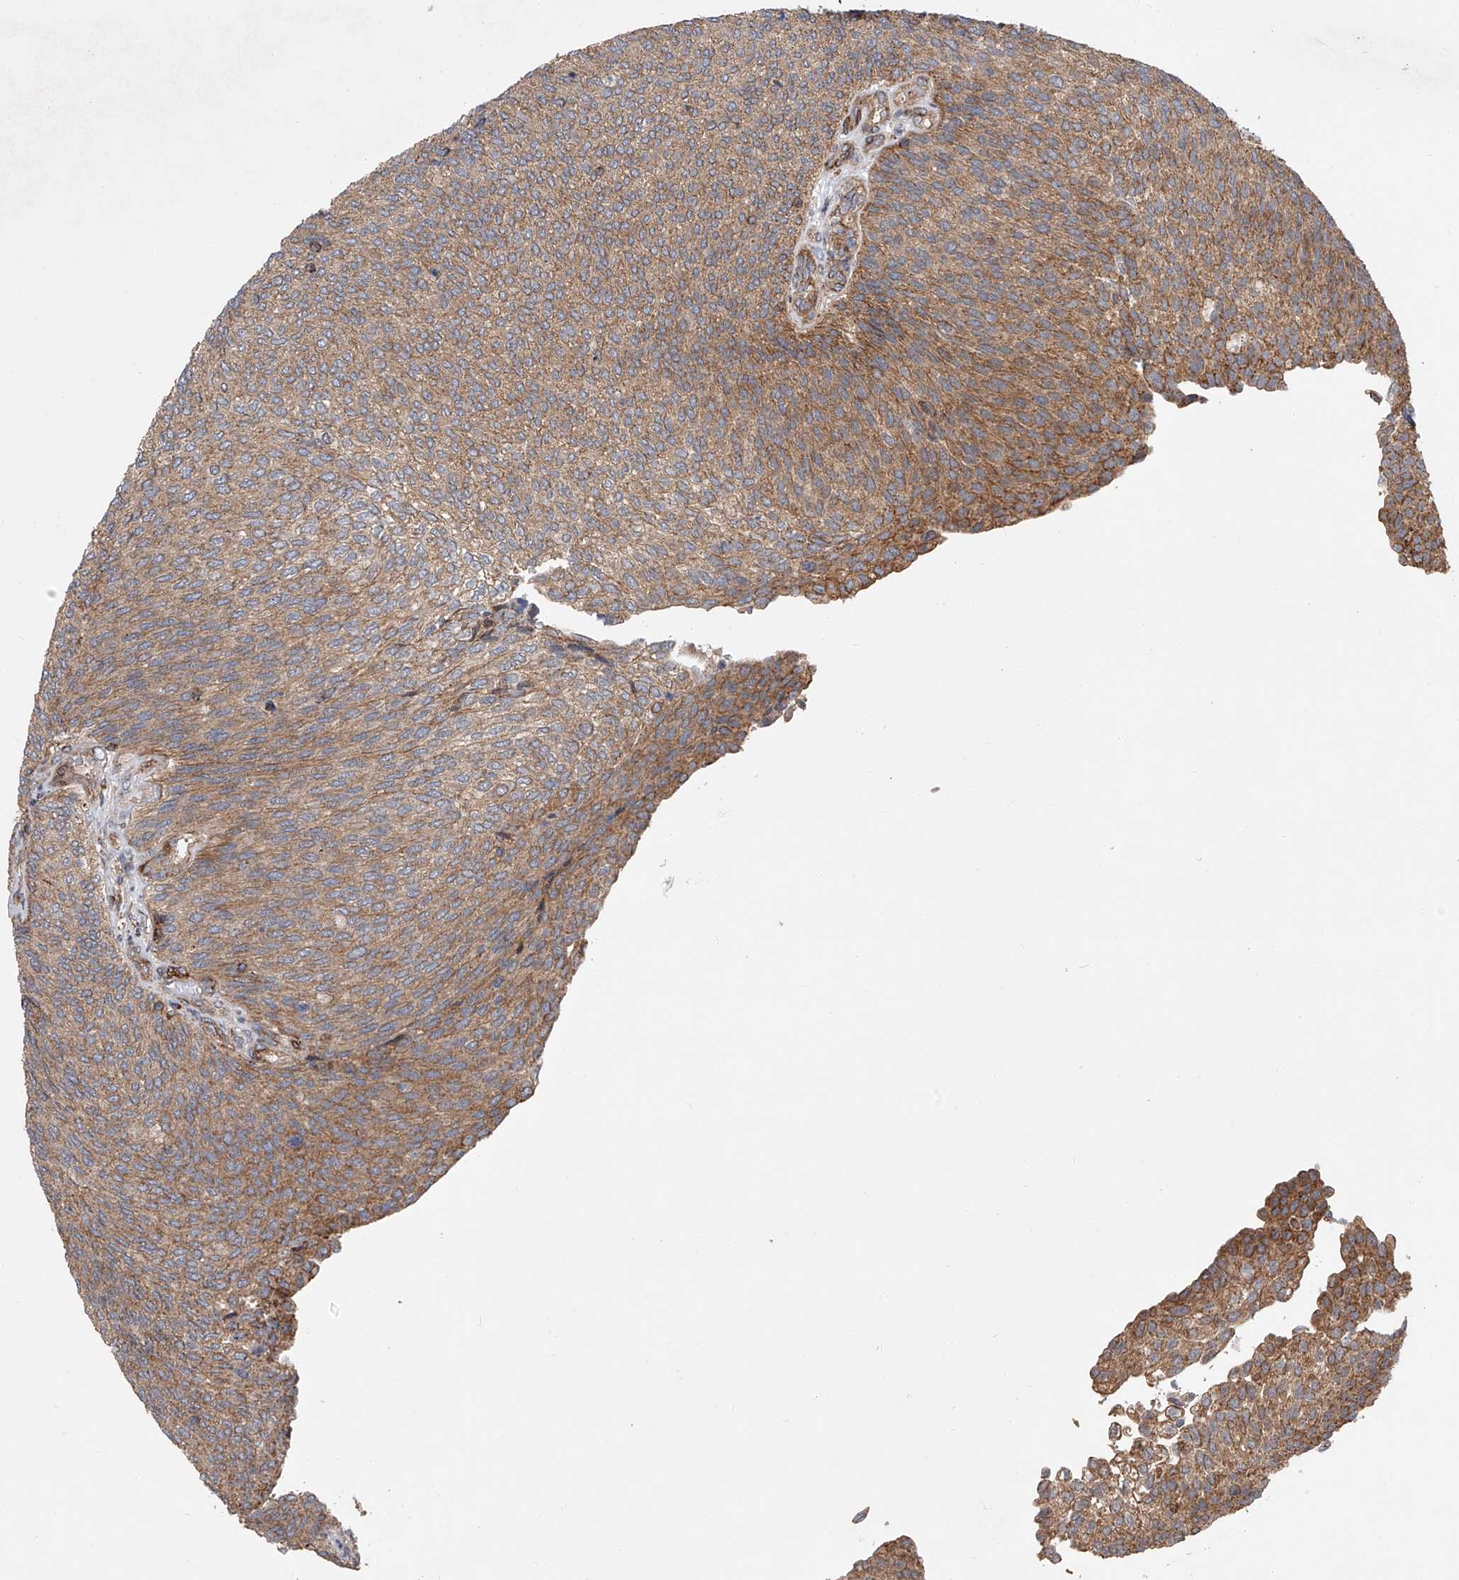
{"staining": {"intensity": "moderate", "quantity": ">75%", "location": "cytoplasmic/membranous"}, "tissue": "urothelial cancer", "cell_type": "Tumor cells", "image_type": "cancer", "snomed": [{"axis": "morphology", "description": "Urothelial carcinoma, Low grade"}, {"axis": "topography", "description": "Urinary bladder"}], "caption": "High-magnification brightfield microscopy of urothelial cancer stained with DAB (3,3'-diaminobenzidine) (brown) and counterstained with hematoxylin (blue). tumor cells exhibit moderate cytoplasmic/membranous positivity is identified in about>75% of cells. The staining was performed using DAB (3,3'-diaminobenzidine), with brown indicating positive protein expression. Nuclei are stained blue with hematoxylin.", "gene": "USP47", "patient": {"sex": "female", "age": 79}}